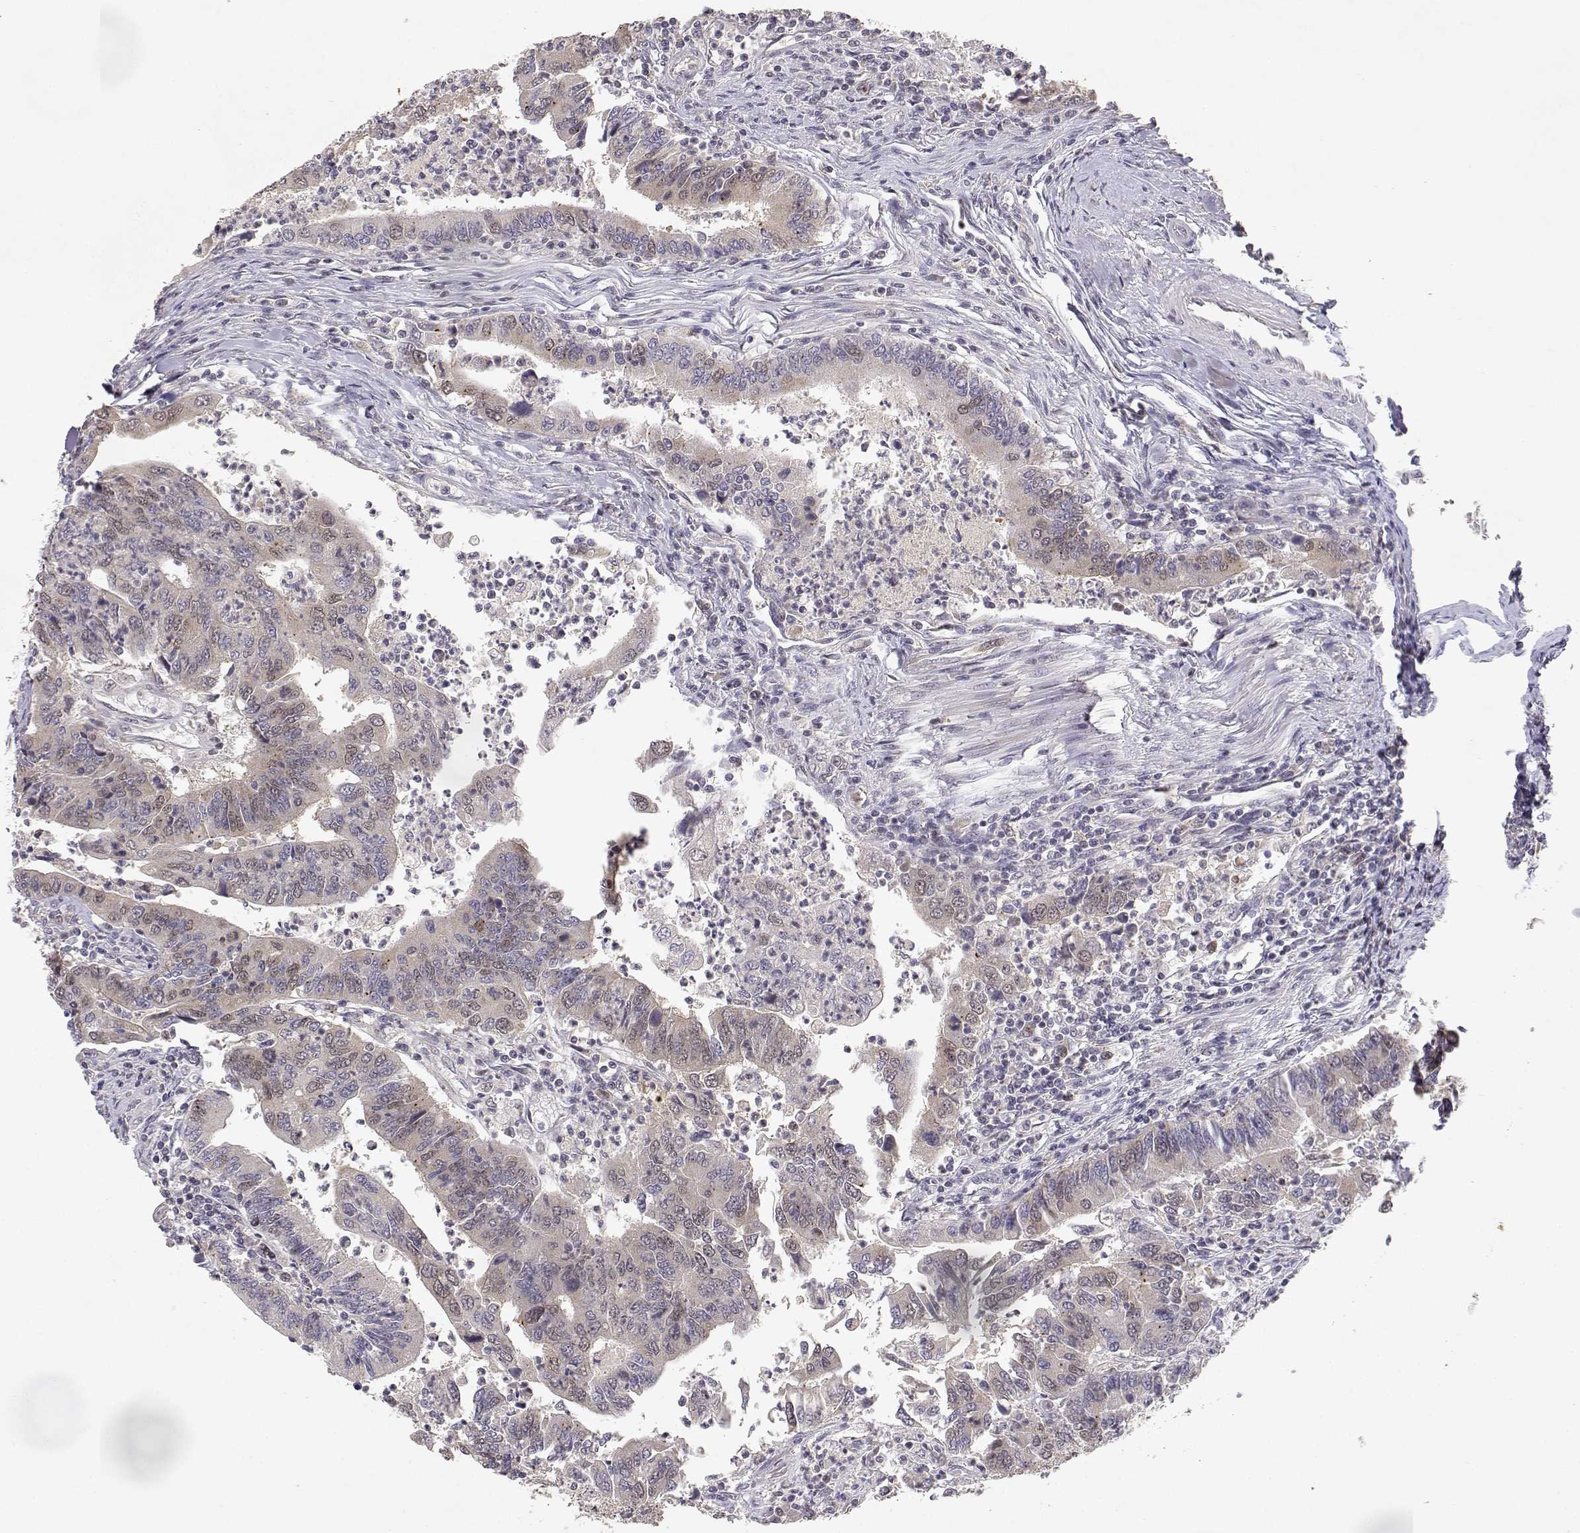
{"staining": {"intensity": "weak", "quantity": "25%-75%", "location": "cytoplasmic/membranous,nuclear"}, "tissue": "colorectal cancer", "cell_type": "Tumor cells", "image_type": "cancer", "snomed": [{"axis": "morphology", "description": "Adenocarcinoma, NOS"}, {"axis": "topography", "description": "Colon"}], "caption": "Immunohistochemistry of adenocarcinoma (colorectal) displays low levels of weak cytoplasmic/membranous and nuclear staining in about 25%-75% of tumor cells. The protein is shown in brown color, while the nuclei are stained blue.", "gene": "RAD51", "patient": {"sex": "female", "age": 67}}